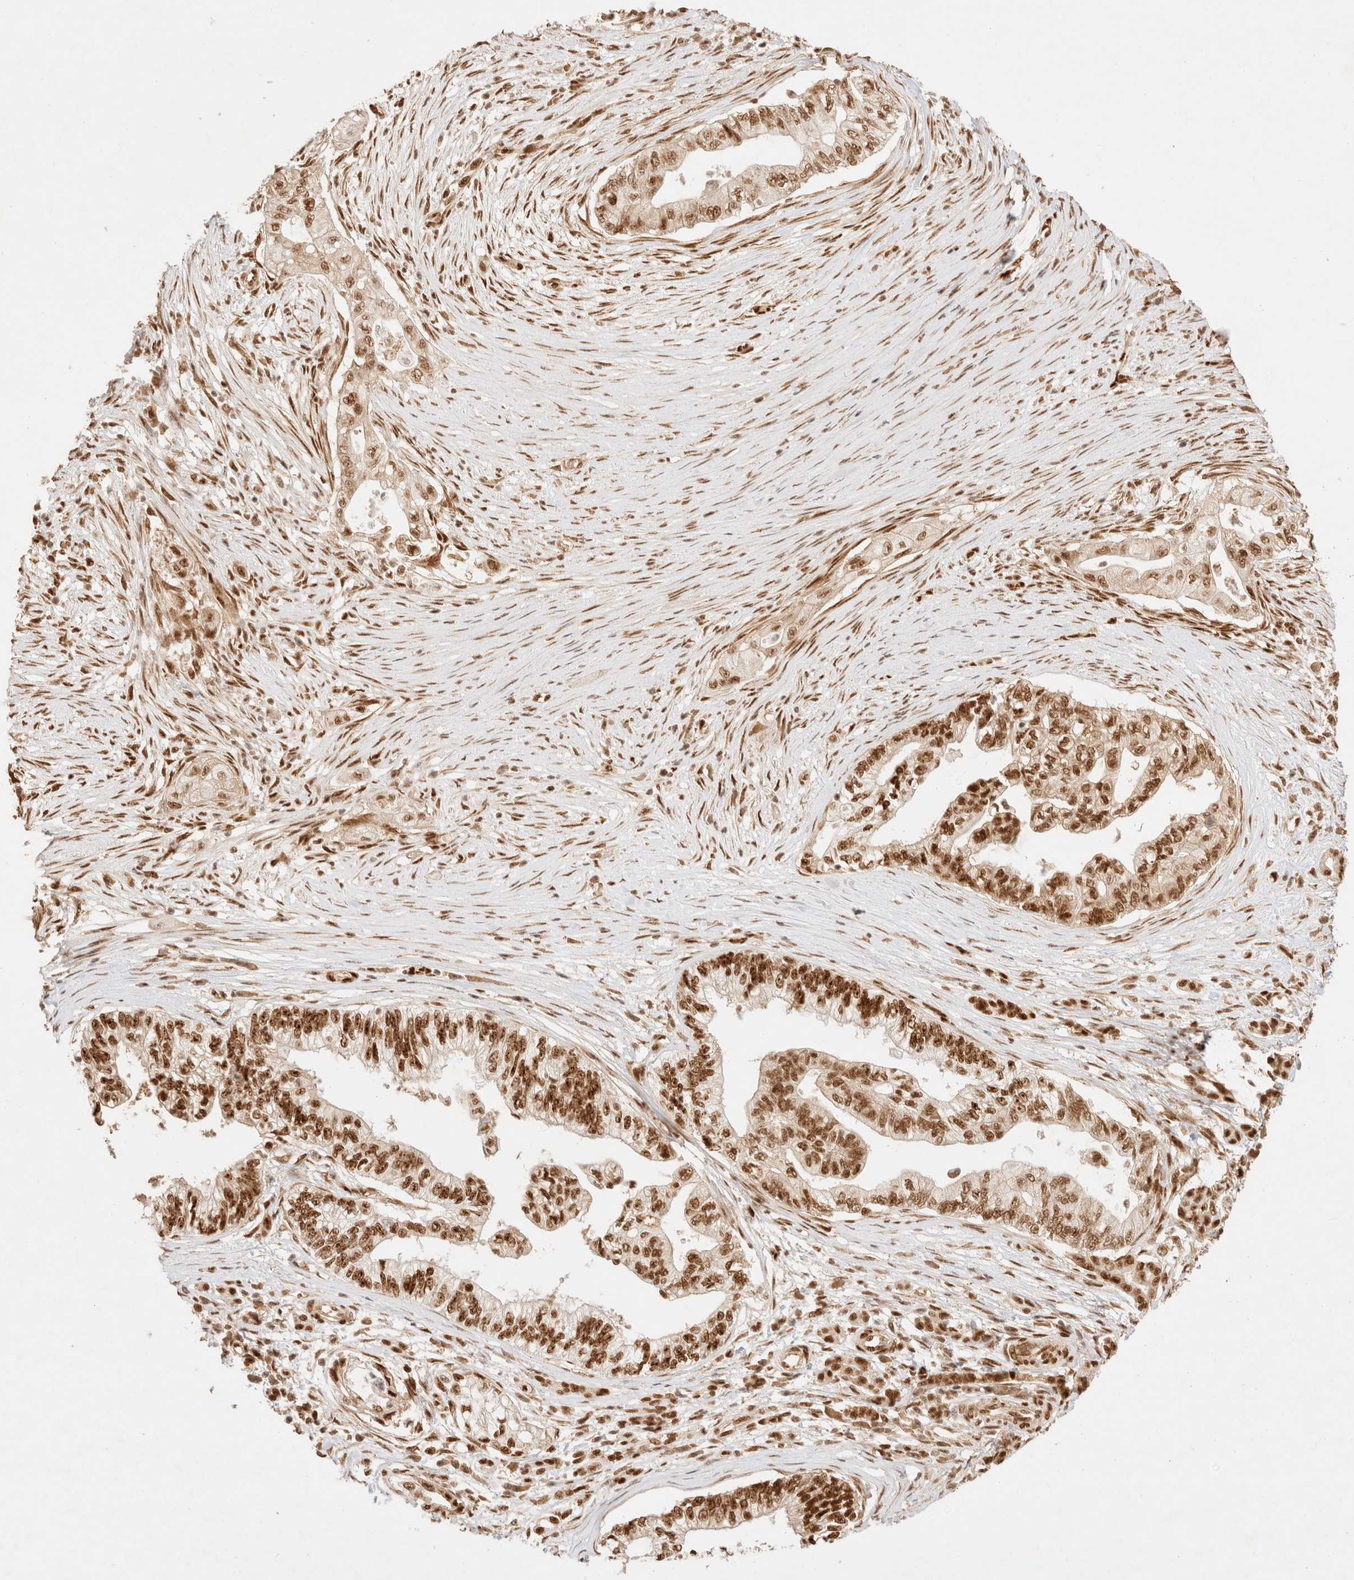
{"staining": {"intensity": "strong", "quantity": ">75%", "location": "nuclear"}, "tissue": "pancreatic cancer", "cell_type": "Tumor cells", "image_type": "cancer", "snomed": [{"axis": "morphology", "description": "Adenocarcinoma, NOS"}, {"axis": "topography", "description": "Pancreas"}], "caption": "Brown immunohistochemical staining in human pancreatic cancer (adenocarcinoma) shows strong nuclear staining in about >75% of tumor cells. (brown staining indicates protein expression, while blue staining denotes nuclei).", "gene": "ZNF768", "patient": {"sex": "male", "age": 72}}